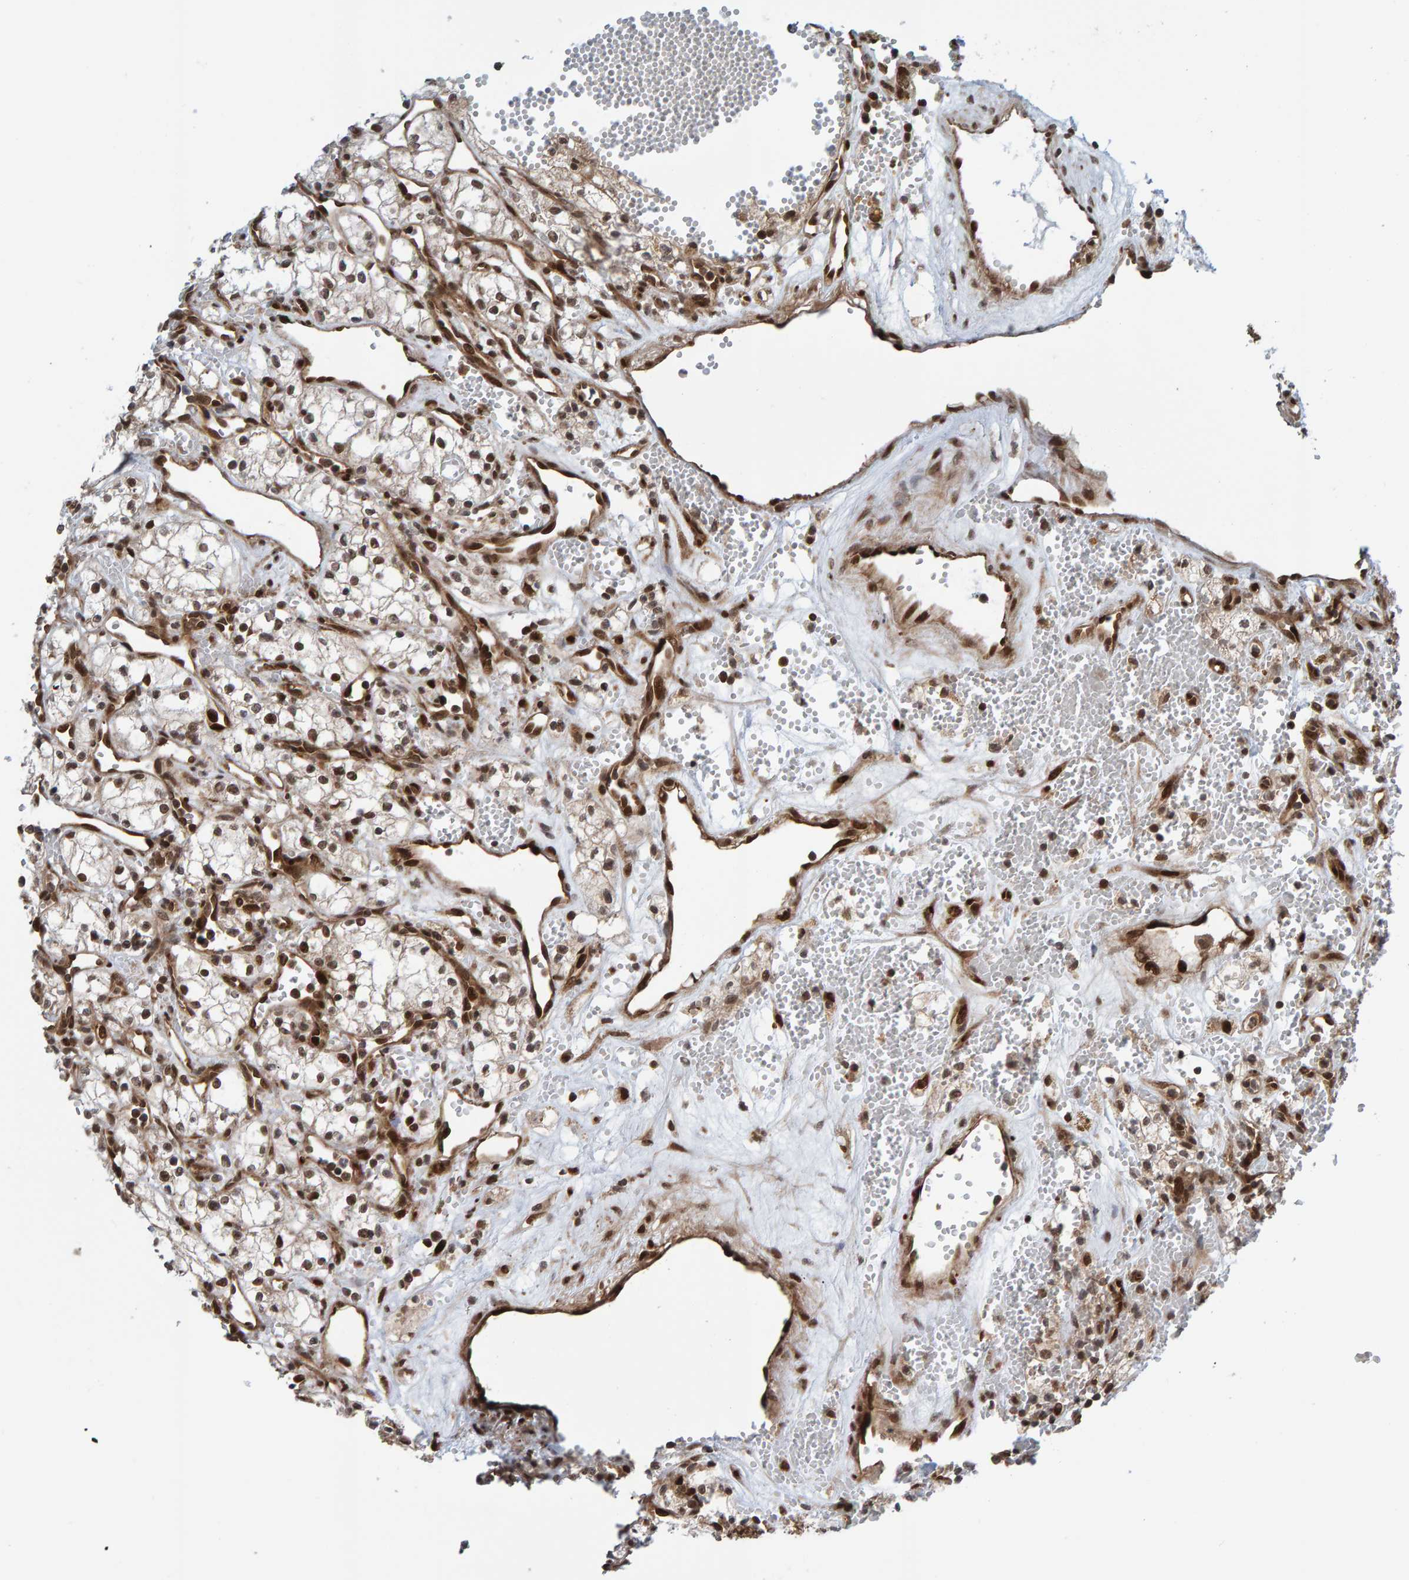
{"staining": {"intensity": "moderate", "quantity": ">75%", "location": "nuclear"}, "tissue": "renal cancer", "cell_type": "Tumor cells", "image_type": "cancer", "snomed": [{"axis": "morphology", "description": "Adenocarcinoma, NOS"}, {"axis": "topography", "description": "Kidney"}], "caption": "Renal adenocarcinoma stained with immunohistochemistry demonstrates moderate nuclear expression in approximately >75% of tumor cells. The staining was performed using DAB (3,3'-diaminobenzidine) to visualize the protein expression in brown, while the nuclei were stained in blue with hematoxylin (Magnification: 20x).", "gene": "ZNF366", "patient": {"sex": "male", "age": 59}}